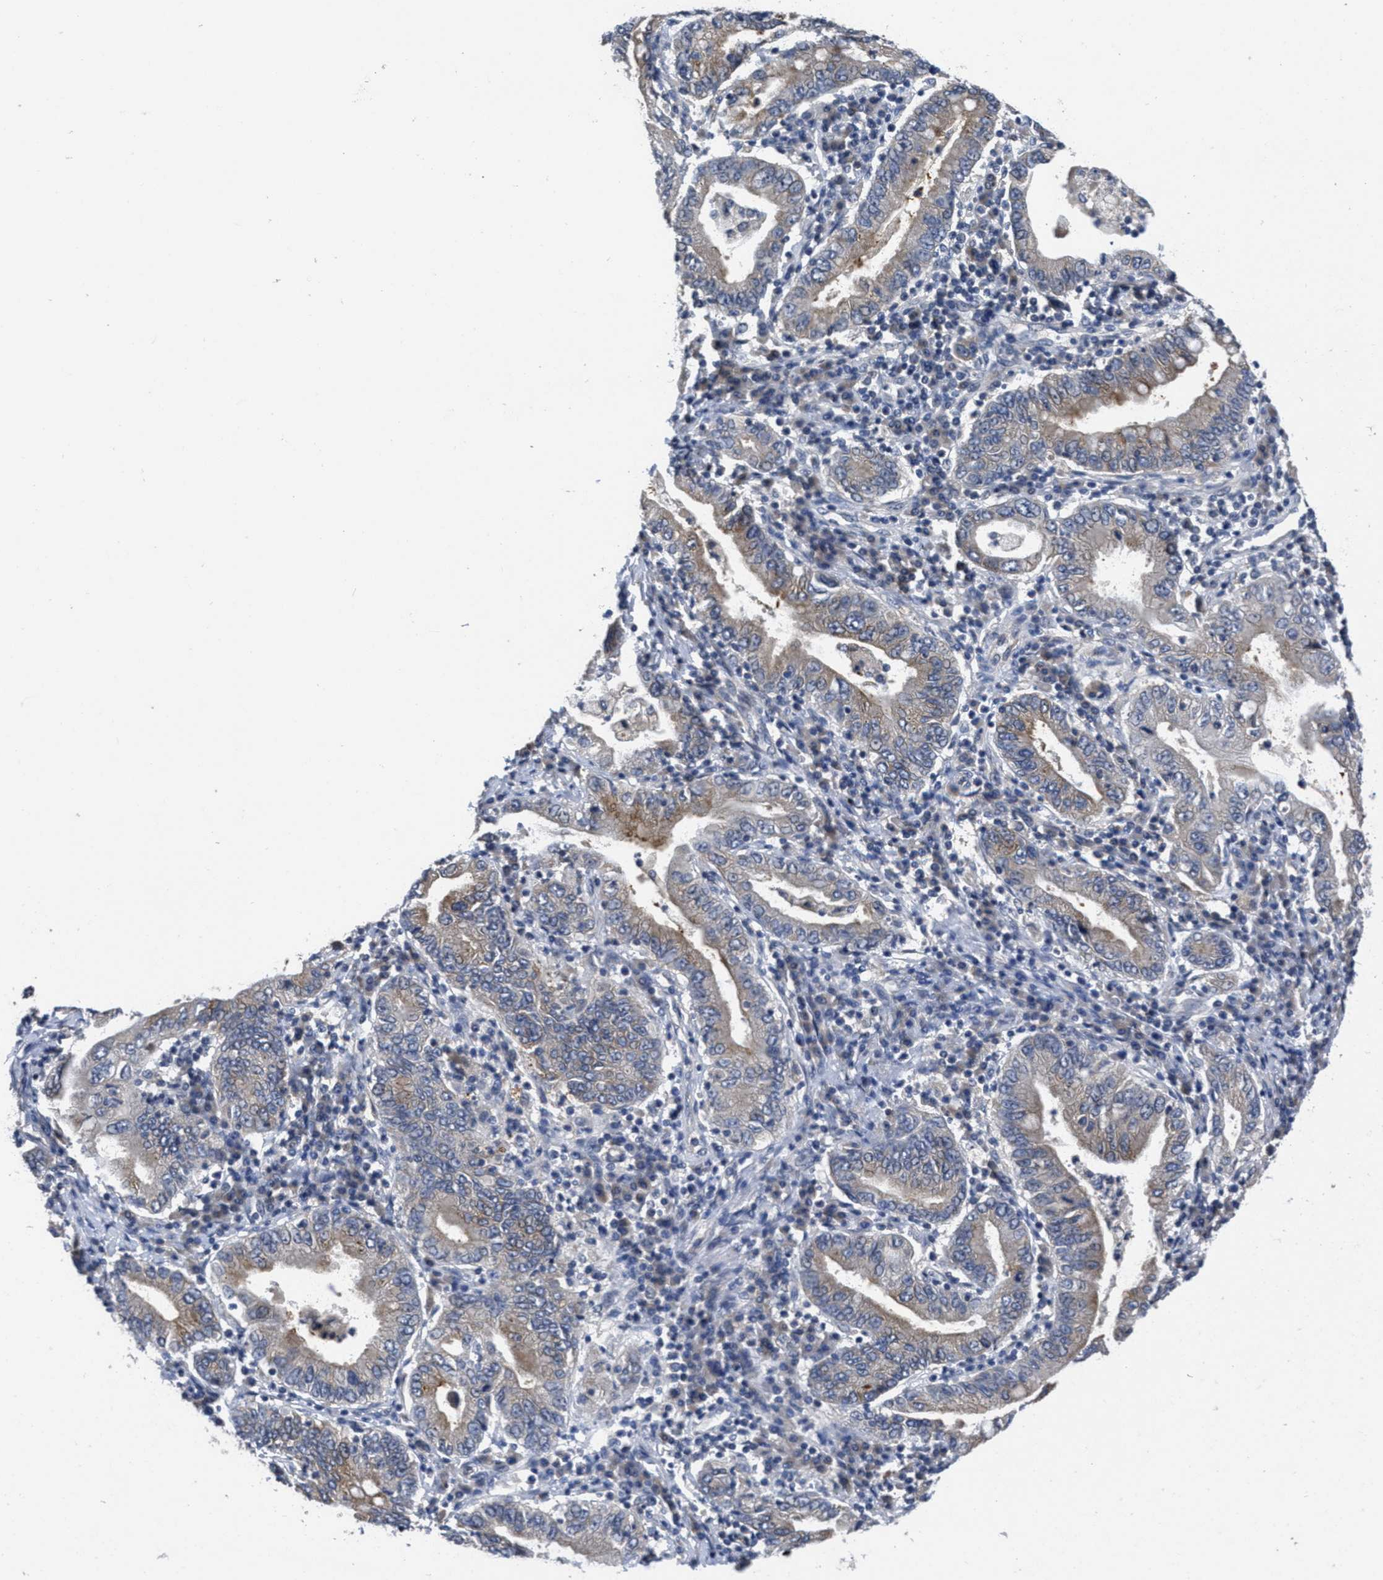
{"staining": {"intensity": "moderate", "quantity": ">75%", "location": "cytoplasmic/membranous"}, "tissue": "stomach cancer", "cell_type": "Tumor cells", "image_type": "cancer", "snomed": [{"axis": "morphology", "description": "Normal tissue, NOS"}, {"axis": "morphology", "description": "Adenocarcinoma, NOS"}, {"axis": "topography", "description": "Esophagus"}, {"axis": "topography", "description": "Stomach, upper"}, {"axis": "topography", "description": "Peripheral nerve tissue"}], "caption": "An IHC photomicrograph of neoplastic tissue is shown. Protein staining in brown shows moderate cytoplasmic/membranous positivity in stomach adenocarcinoma within tumor cells.", "gene": "ANGPT1", "patient": {"sex": "male", "age": 62}}